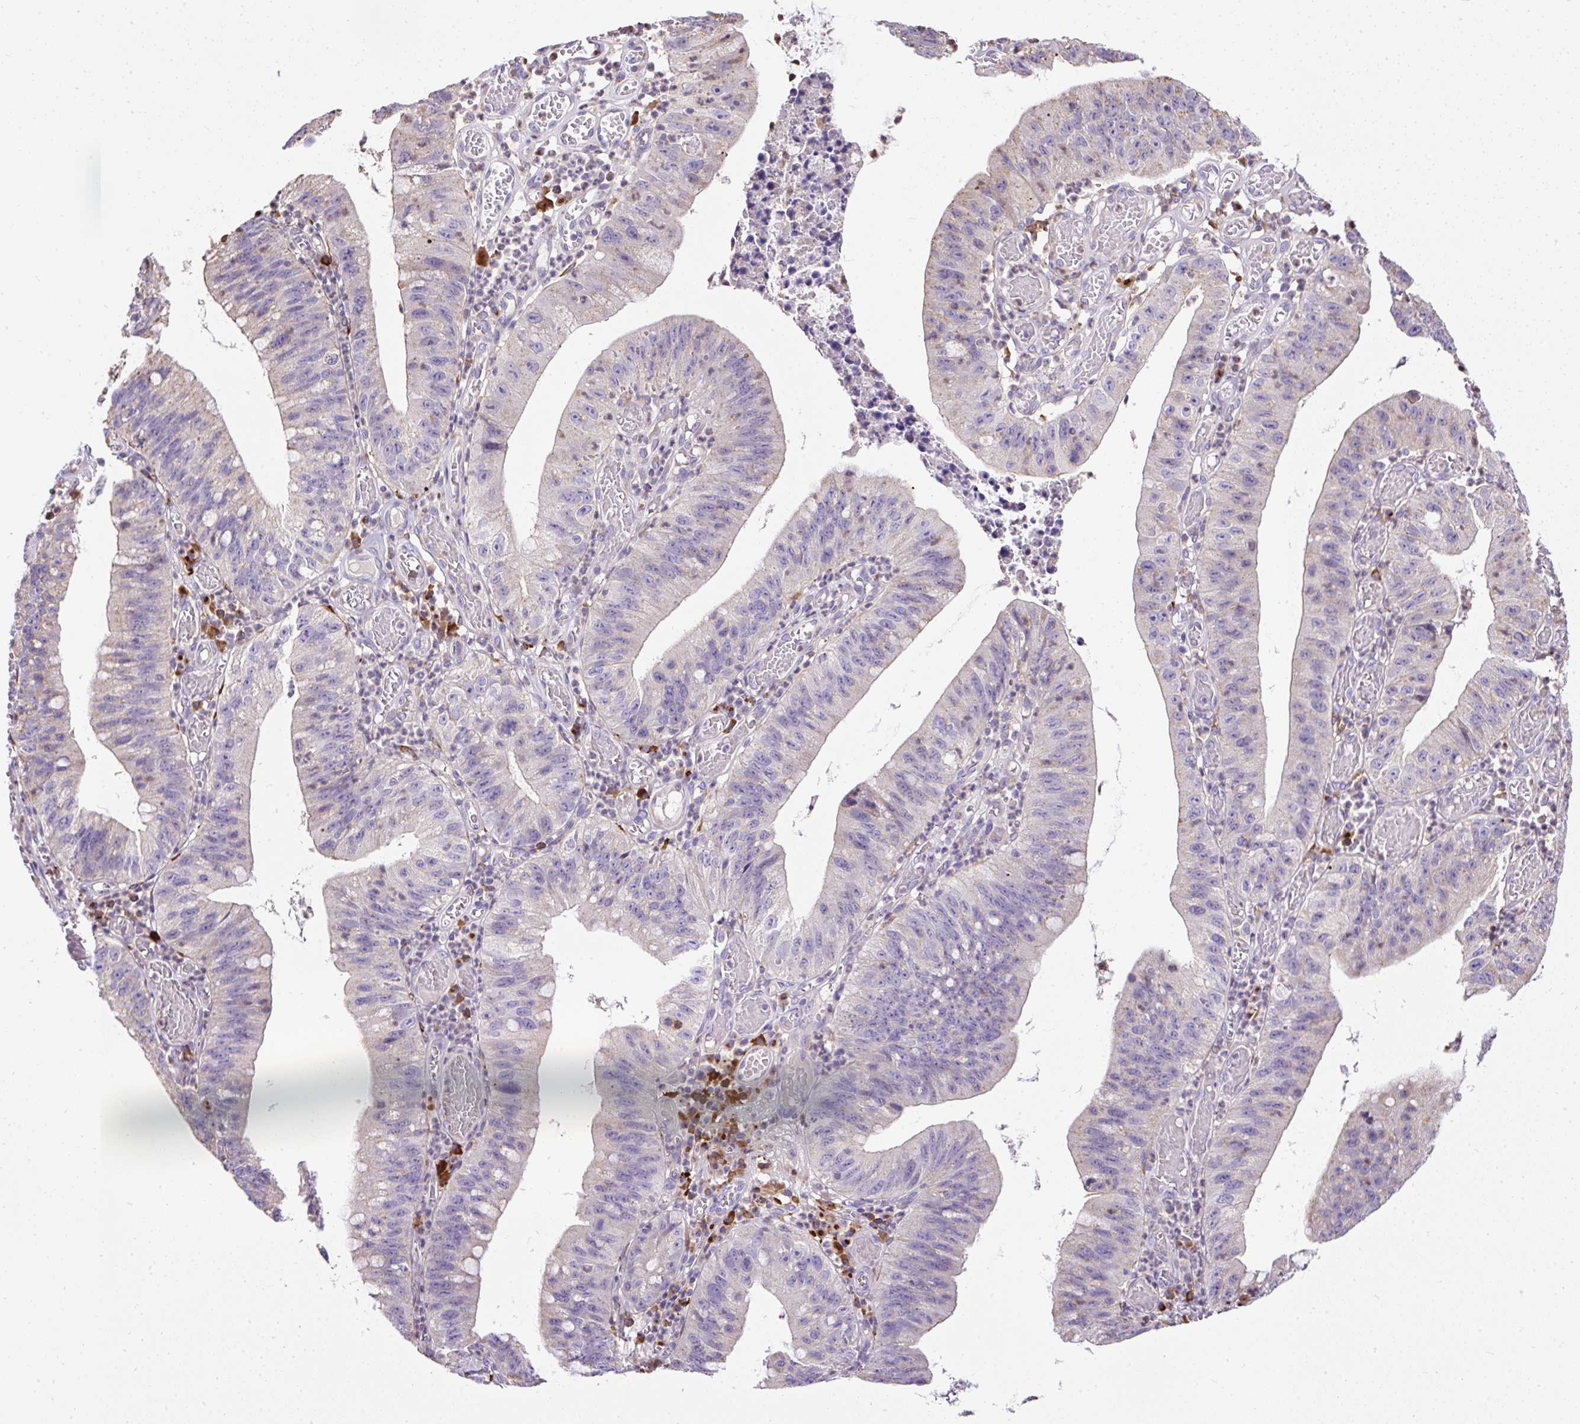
{"staining": {"intensity": "negative", "quantity": "none", "location": "none"}, "tissue": "stomach cancer", "cell_type": "Tumor cells", "image_type": "cancer", "snomed": [{"axis": "morphology", "description": "Adenocarcinoma, NOS"}, {"axis": "topography", "description": "Stomach"}], "caption": "Human stomach cancer stained for a protein using IHC demonstrates no staining in tumor cells.", "gene": "CFAP47", "patient": {"sex": "male", "age": 59}}